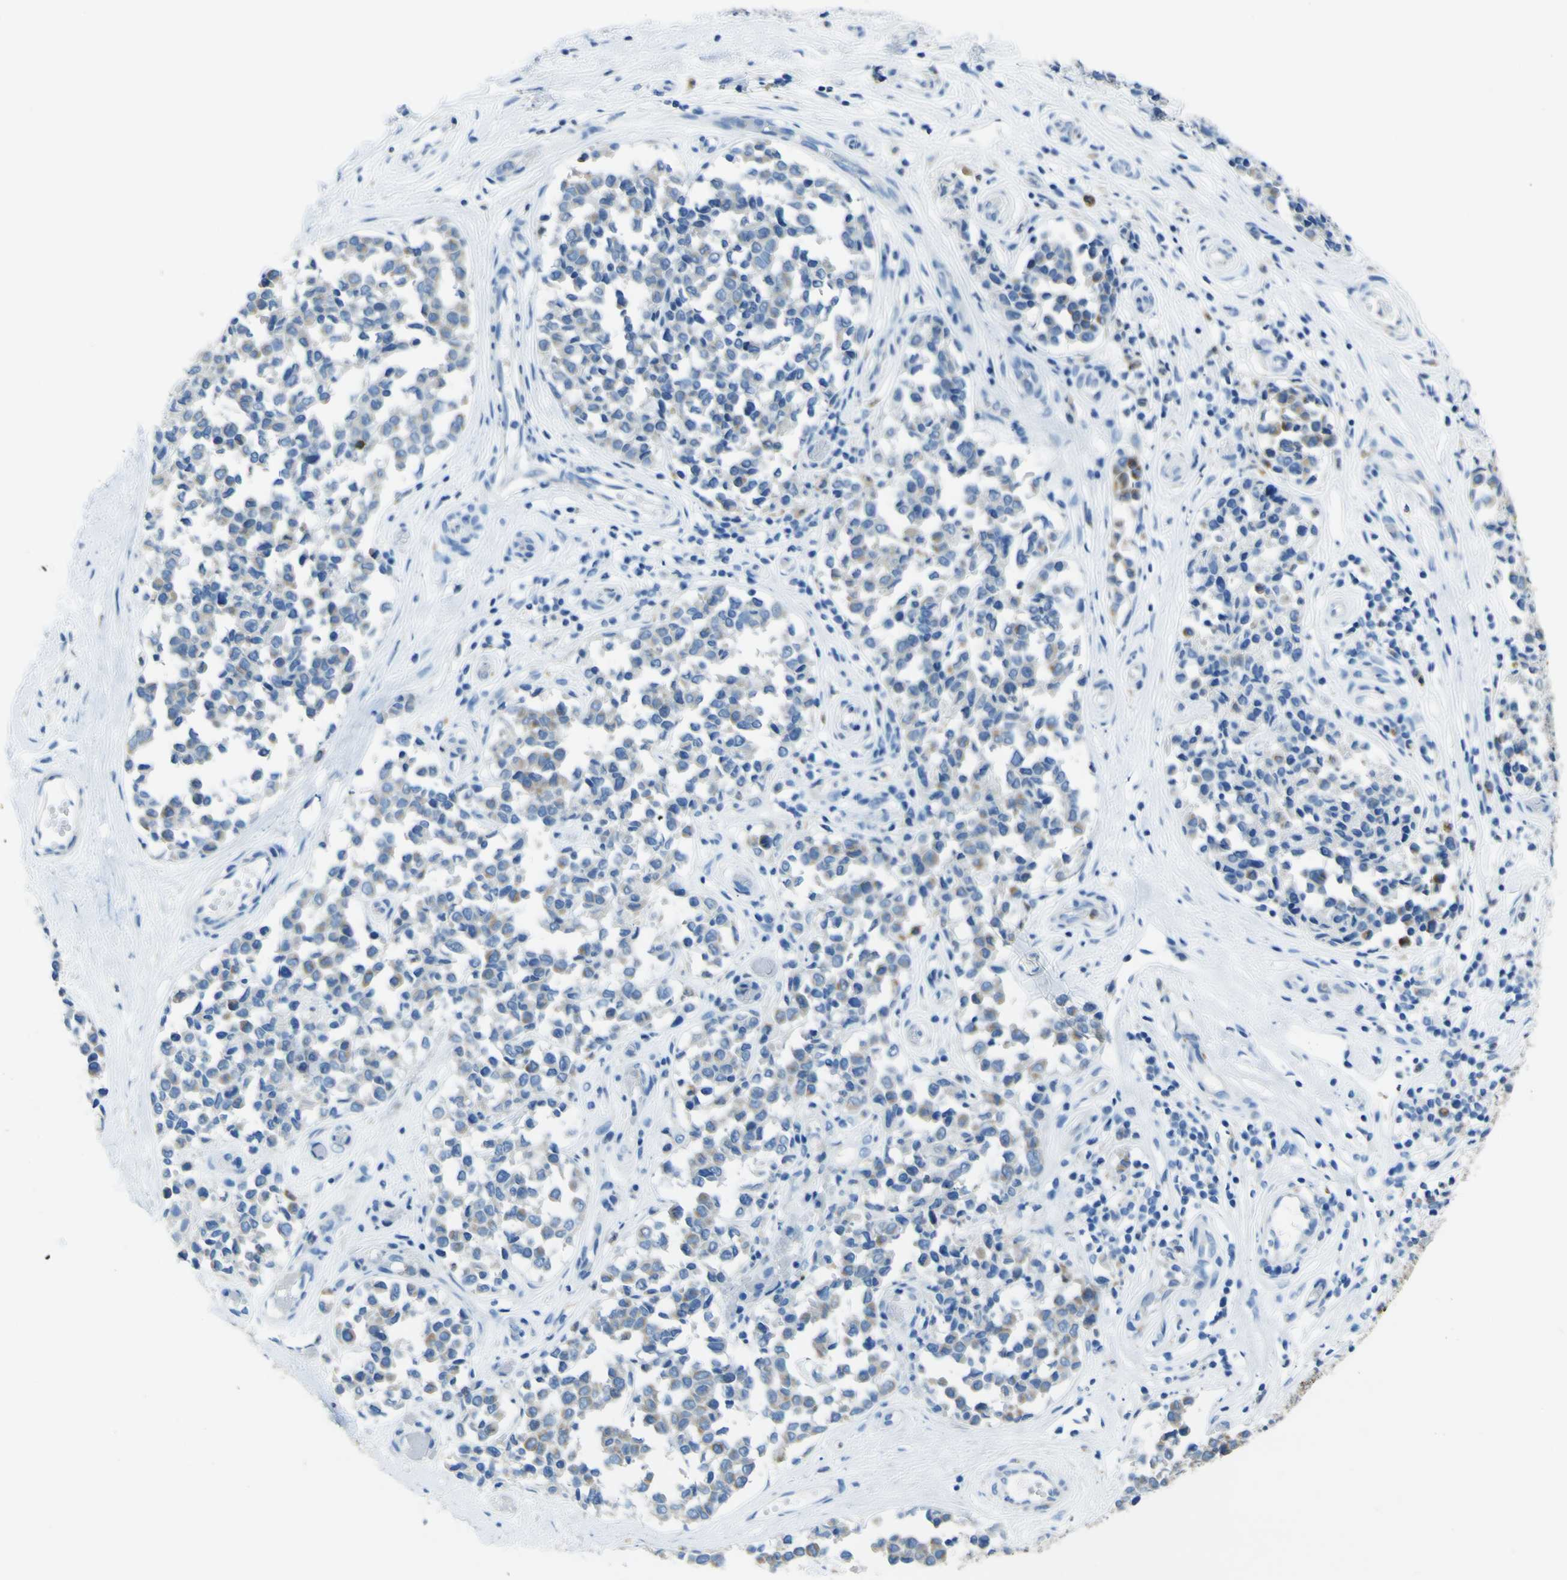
{"staining": {"intensity": "weak", "quantity": "25%-75%", "location": "cytoplasmic/membranous"}, "tissue": "melanoma", "cell_type": "Tumor cells", "image_type": "cancer", "snomed": [{"axis": "morphology", "description": "Malignant melanoma, NOS"}, {"axis": "topography", "description": "Skin"}], "caption": "Melanoma stained with DAB (3,3'-diaminobenzidine) immunohistochemistry (IHC) demonstrates low levels of weak cytoplasmic/membranous expression in about 25%-75% of tumor cells. (DAB IHC, brown staining for protein, blue staining for nuclei).", "gene": "ACSL1", "patient": {"sex": "female", "age": 64}}